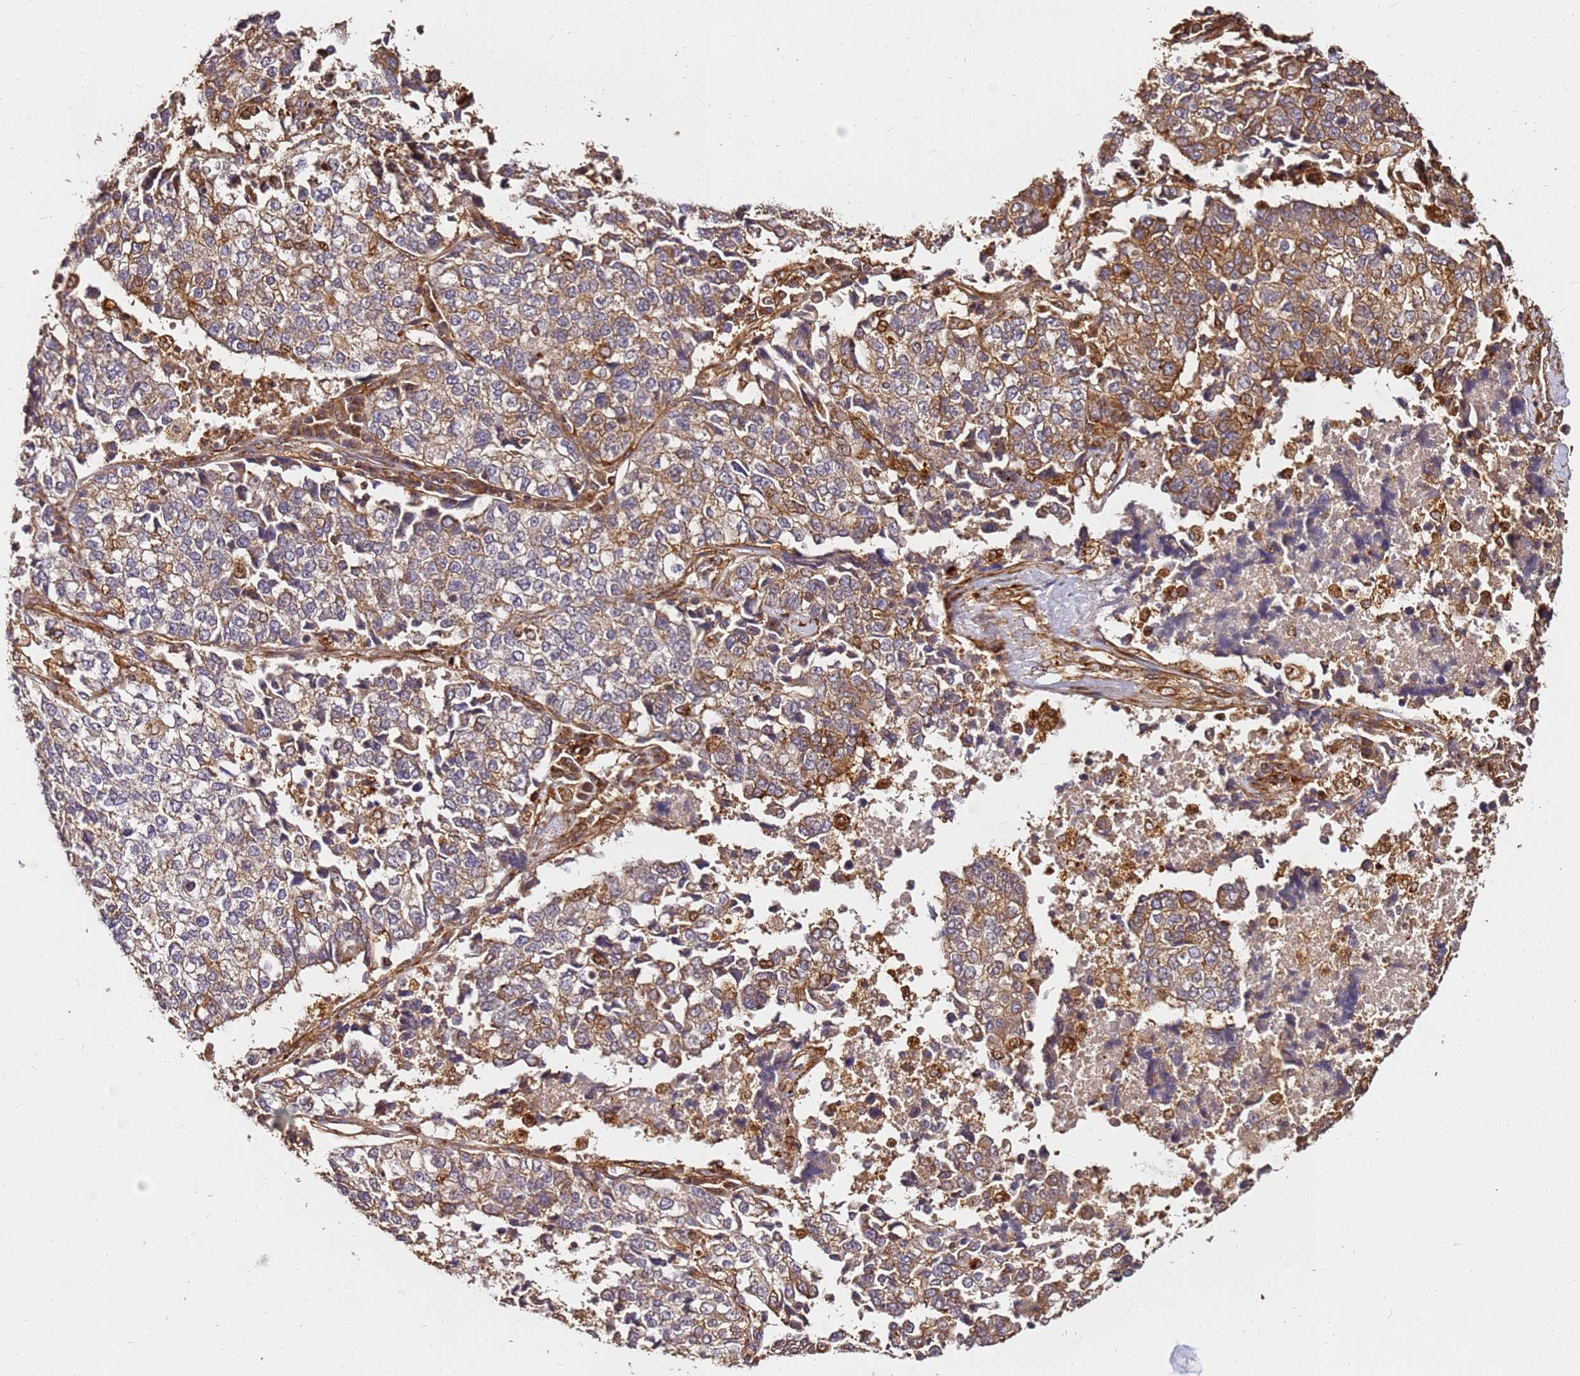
{"staining": {"intensity": "moderate", "quantity": "<25%", "location": "cytoplasmic/membranous"}, "tissue": "lung cancer", "cell_type": "Tumor cells", "image_type": "cancer", "snomed": [{"axis": "morphology", "description": "Adenocarcinoma, NOS"}, {"axis": "topography", "description": "Lung"}], "caption": "A high-resolution image shows IHC staining of adenocarcinoma (lung), which shows moderate cytoplasmic/membranous expression in about <25% of tumor cells. (DAB IHC, brown staining for protein, blue staining for nuclei).", "gene": "DVL3", "patient": {"sex": "male", "age": 49}}